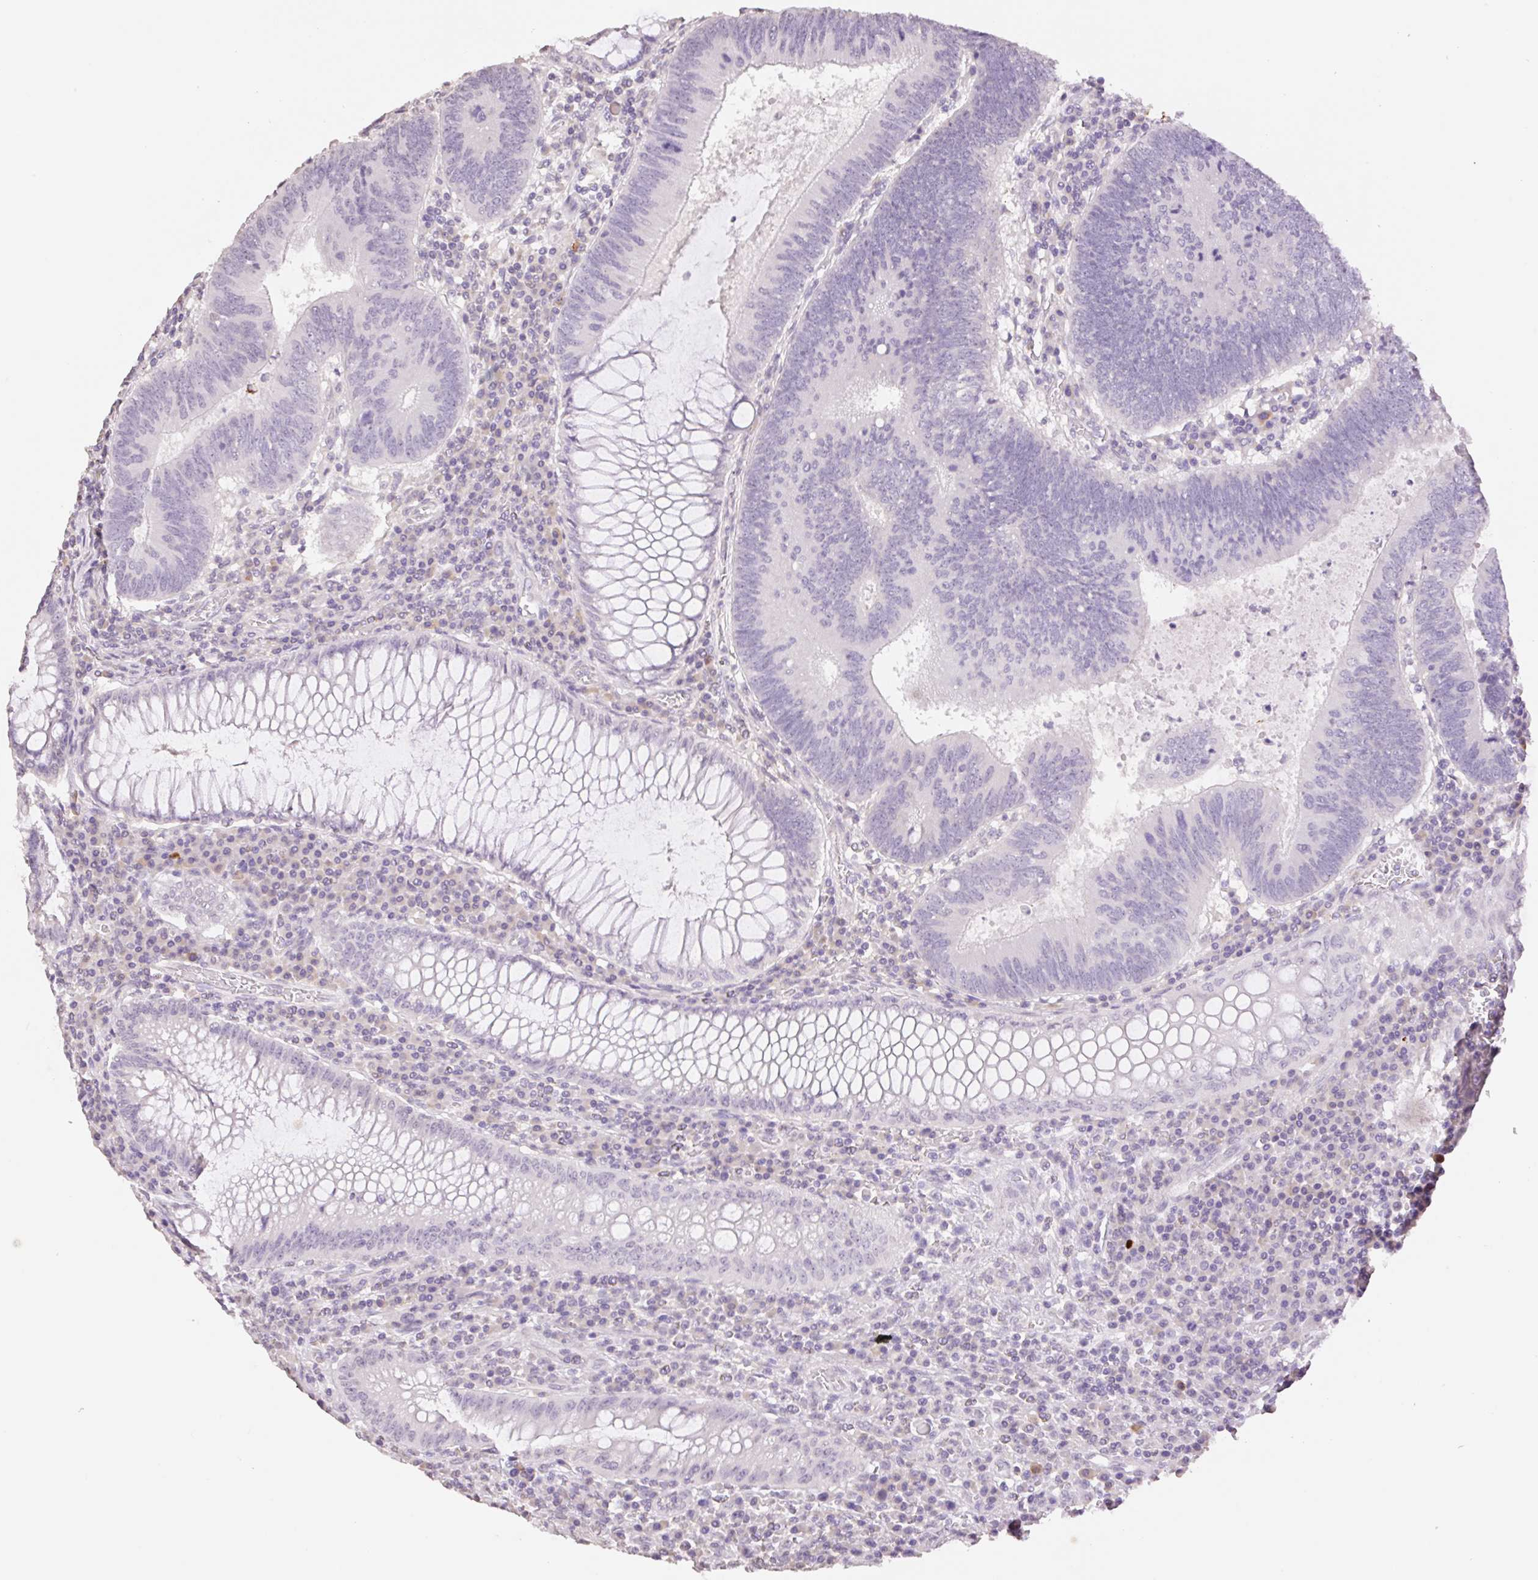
{"staining": {"intensity": "negative", "quantity": "none", "location": "none"}, "tissue": "colorectal cancer", "cell_type": "Tumor cells", "image_type": "cancer", "snomed": [{"axis": "morphology", "description": "Adenocarcinoma, NOS"}, {"axis": "topography", "description": "Colon"}], "caption": "The image reveals no significant positivity in tumor cells of colorectal adenocarcinoma.", "gene": "HCRTR2", "patient": {"sex": "male", "age": 67}}